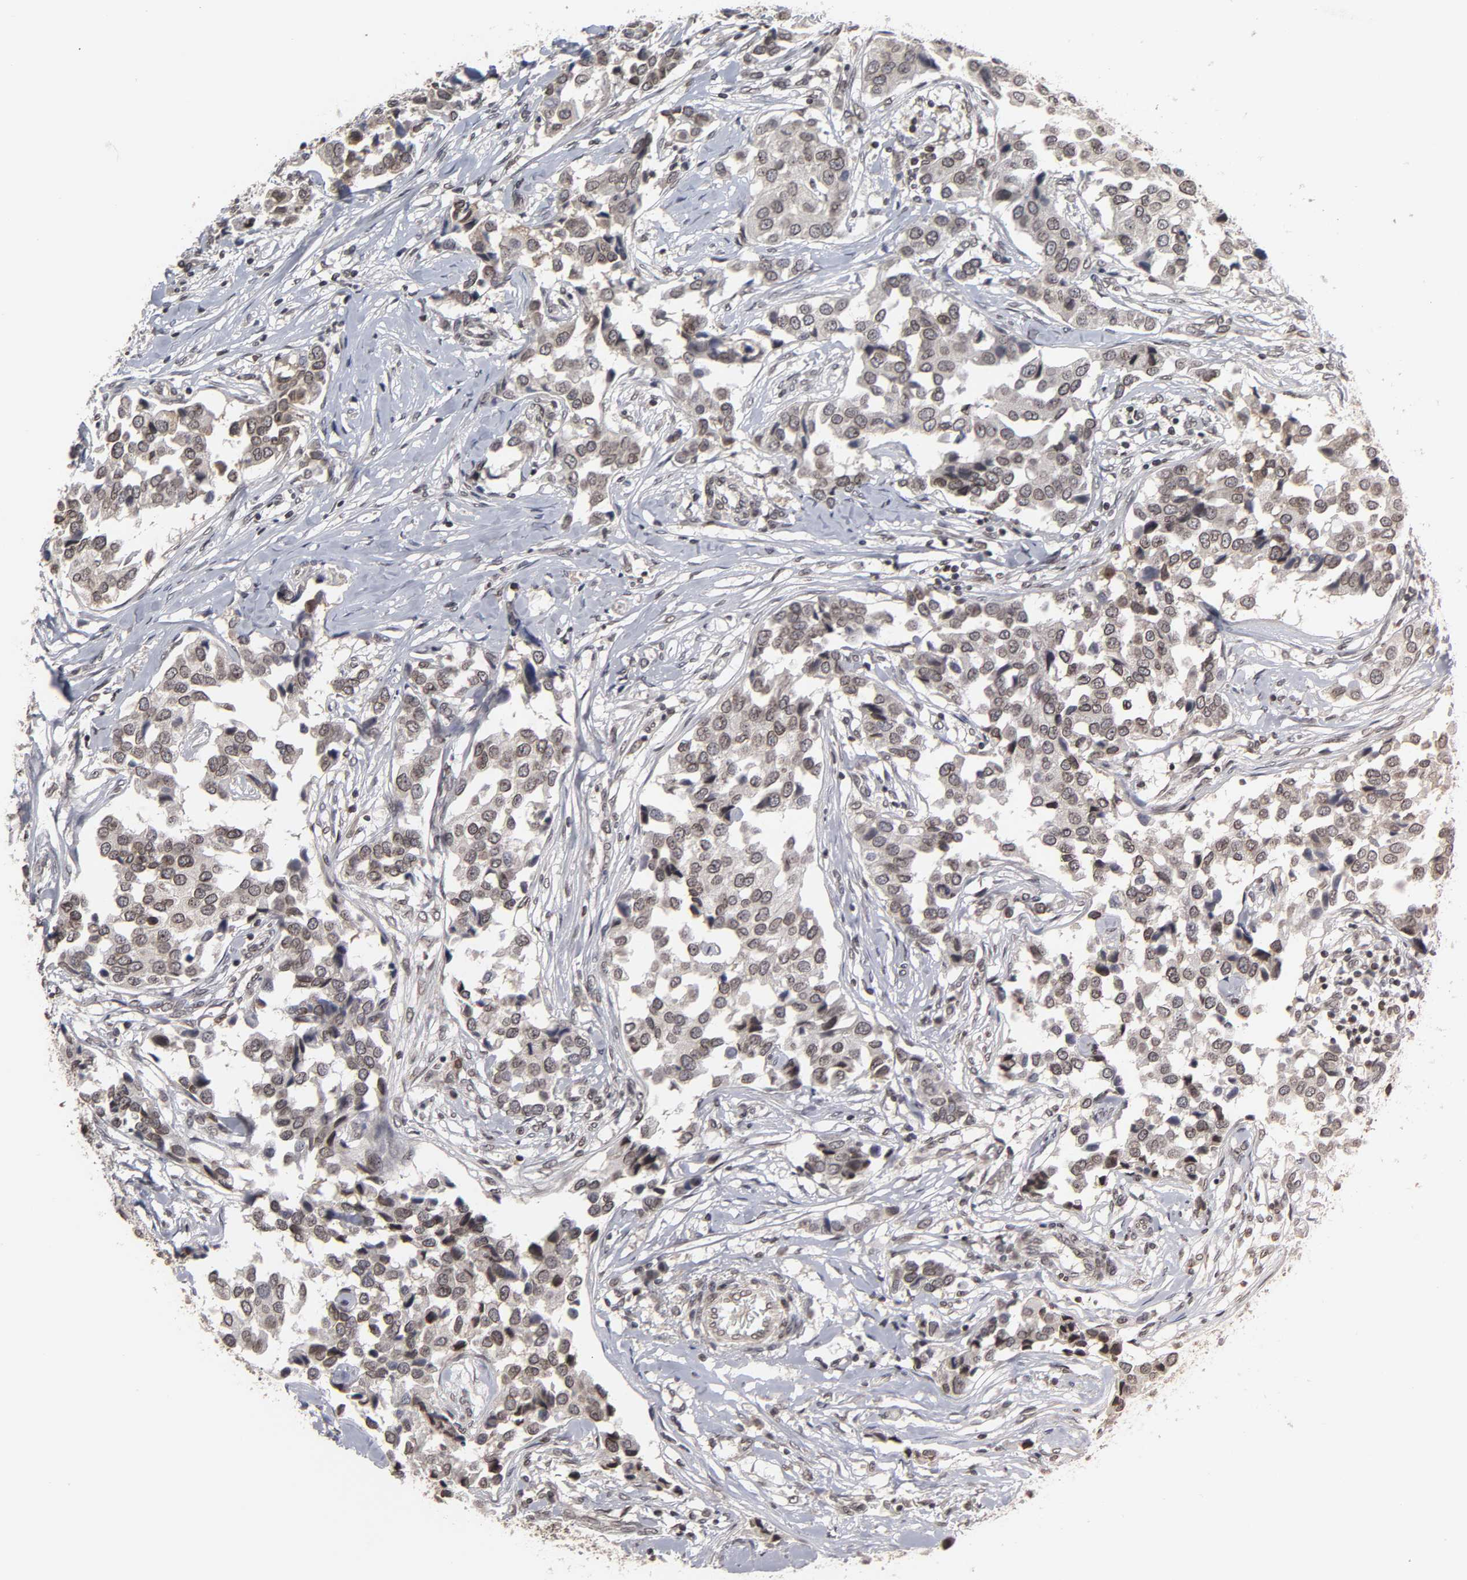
{"staining": {"intensity": "moderate", "quantity": ">75%", "location": "cytoplasmic/membranous,nuclear"}, "tissue": "breast cancer", "cell_type": "Tumor cells", "image_type": "cancer", "snomed": [{"axis": "morphology", "description": "Duct carcinoma"}, {"axis": "topography", "description": "Breast"}], "caption": "Breast cancer (infiltrating ductal carcinoma) stained for a protein shows moderate cytoplasmic/membranous and nuclear positivity in tumor cells. (DAB (3,3'-diaminobenzidine) IHC with brightfield microscopy, high magnification).", "gene": "CPN2", "patient": {"sex": "female", "age": 80}}